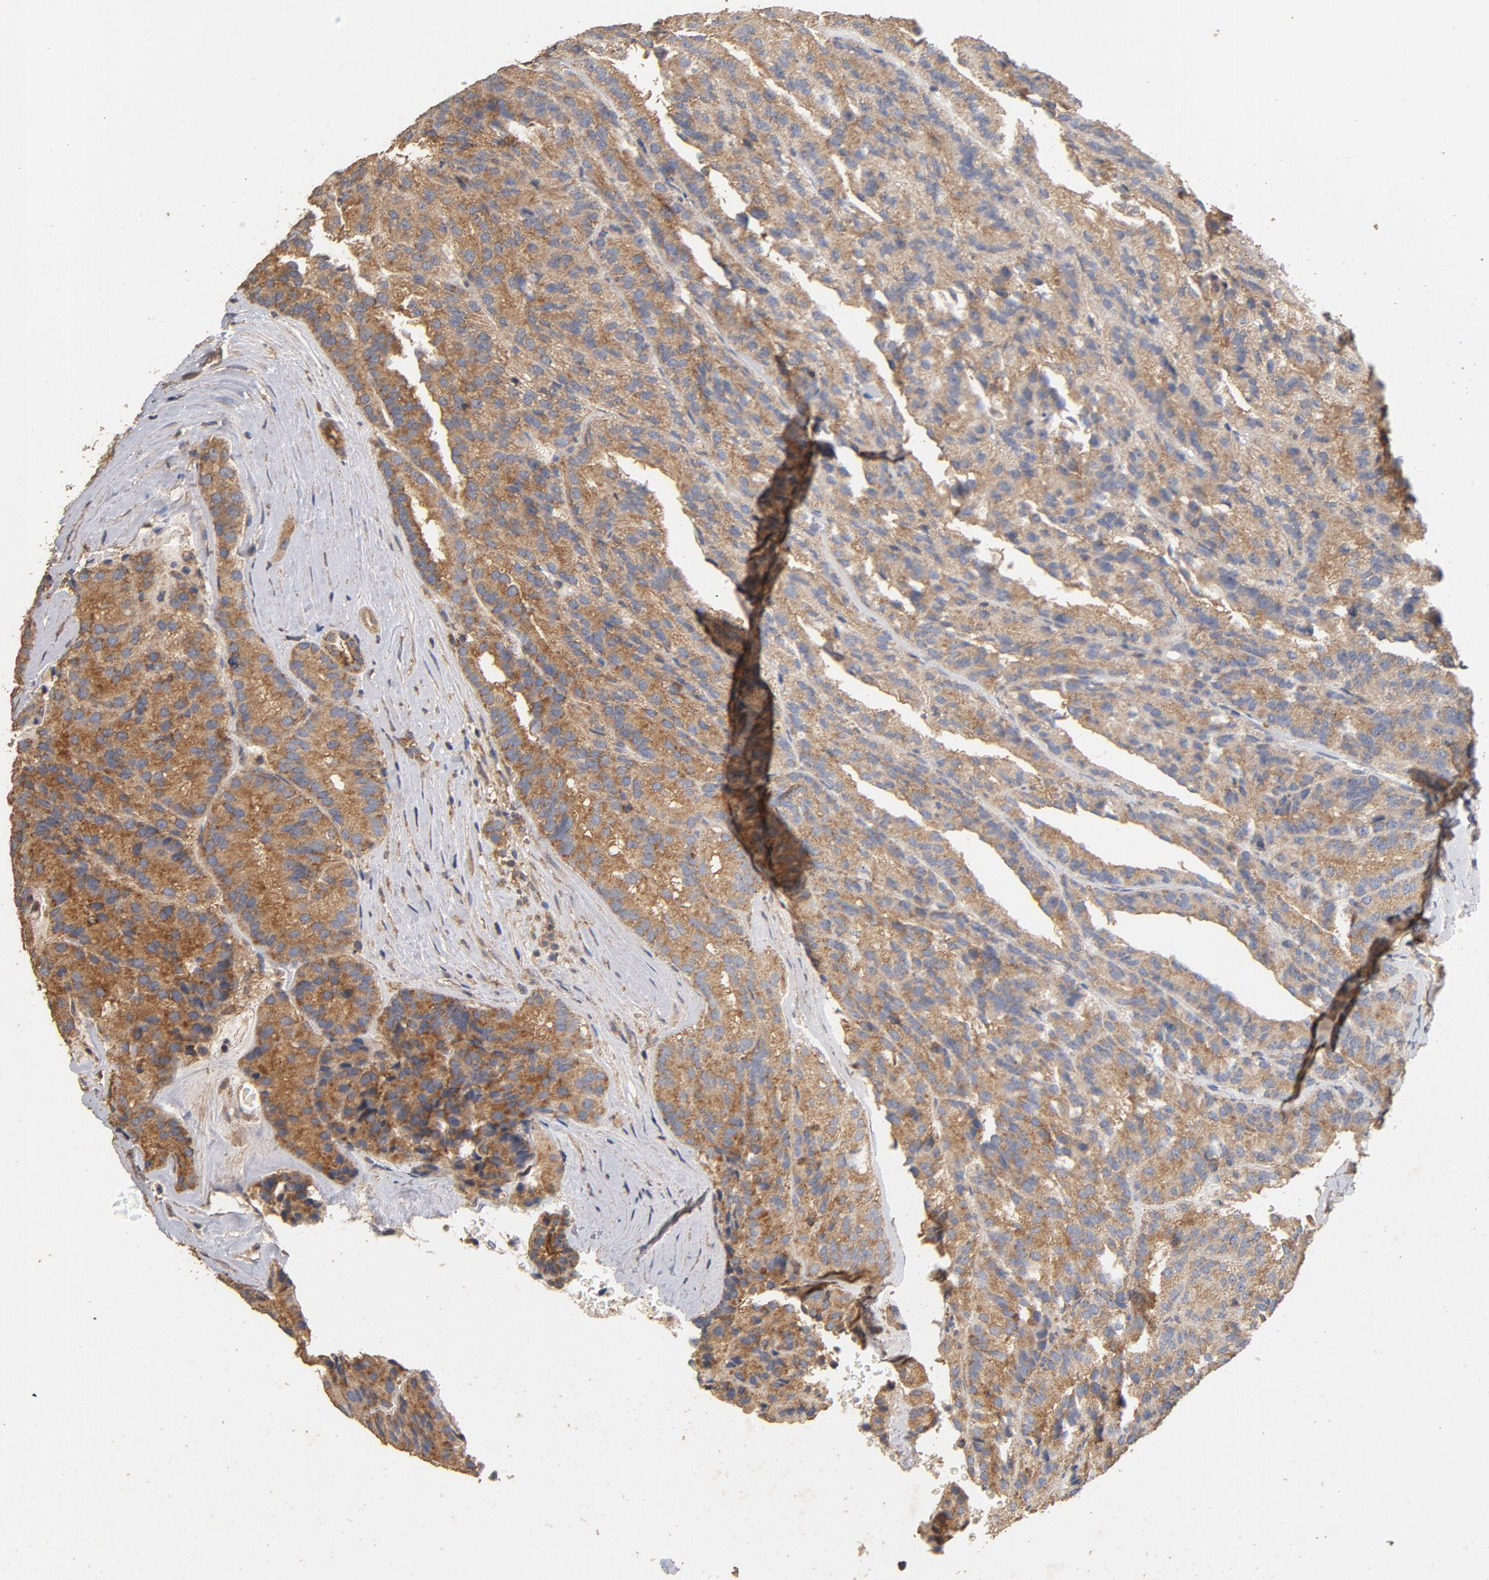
{"staining": {"intensity": "moderate", "quantity": ">75%", "location": "cytoplasmic/membranous"}, "tissue": "renal cancer", "cell_type": "Tumor cells", "image_type": "cancer", "snomed": [{"axis": "morphology", "description": "Adenocarcinoma, NOS"}, {"axis": "topography", "description": "Kidney"}], "caption": "The immunohistochemical stain shows moderate cytoplasmic/membranous staining in tumor cells of renal cancer tissue. (DAB IHC, brown staining for protein, blue staining for nuclei).", "gene": "DDX6", "patient": {"sex": "male", "age": 46}}